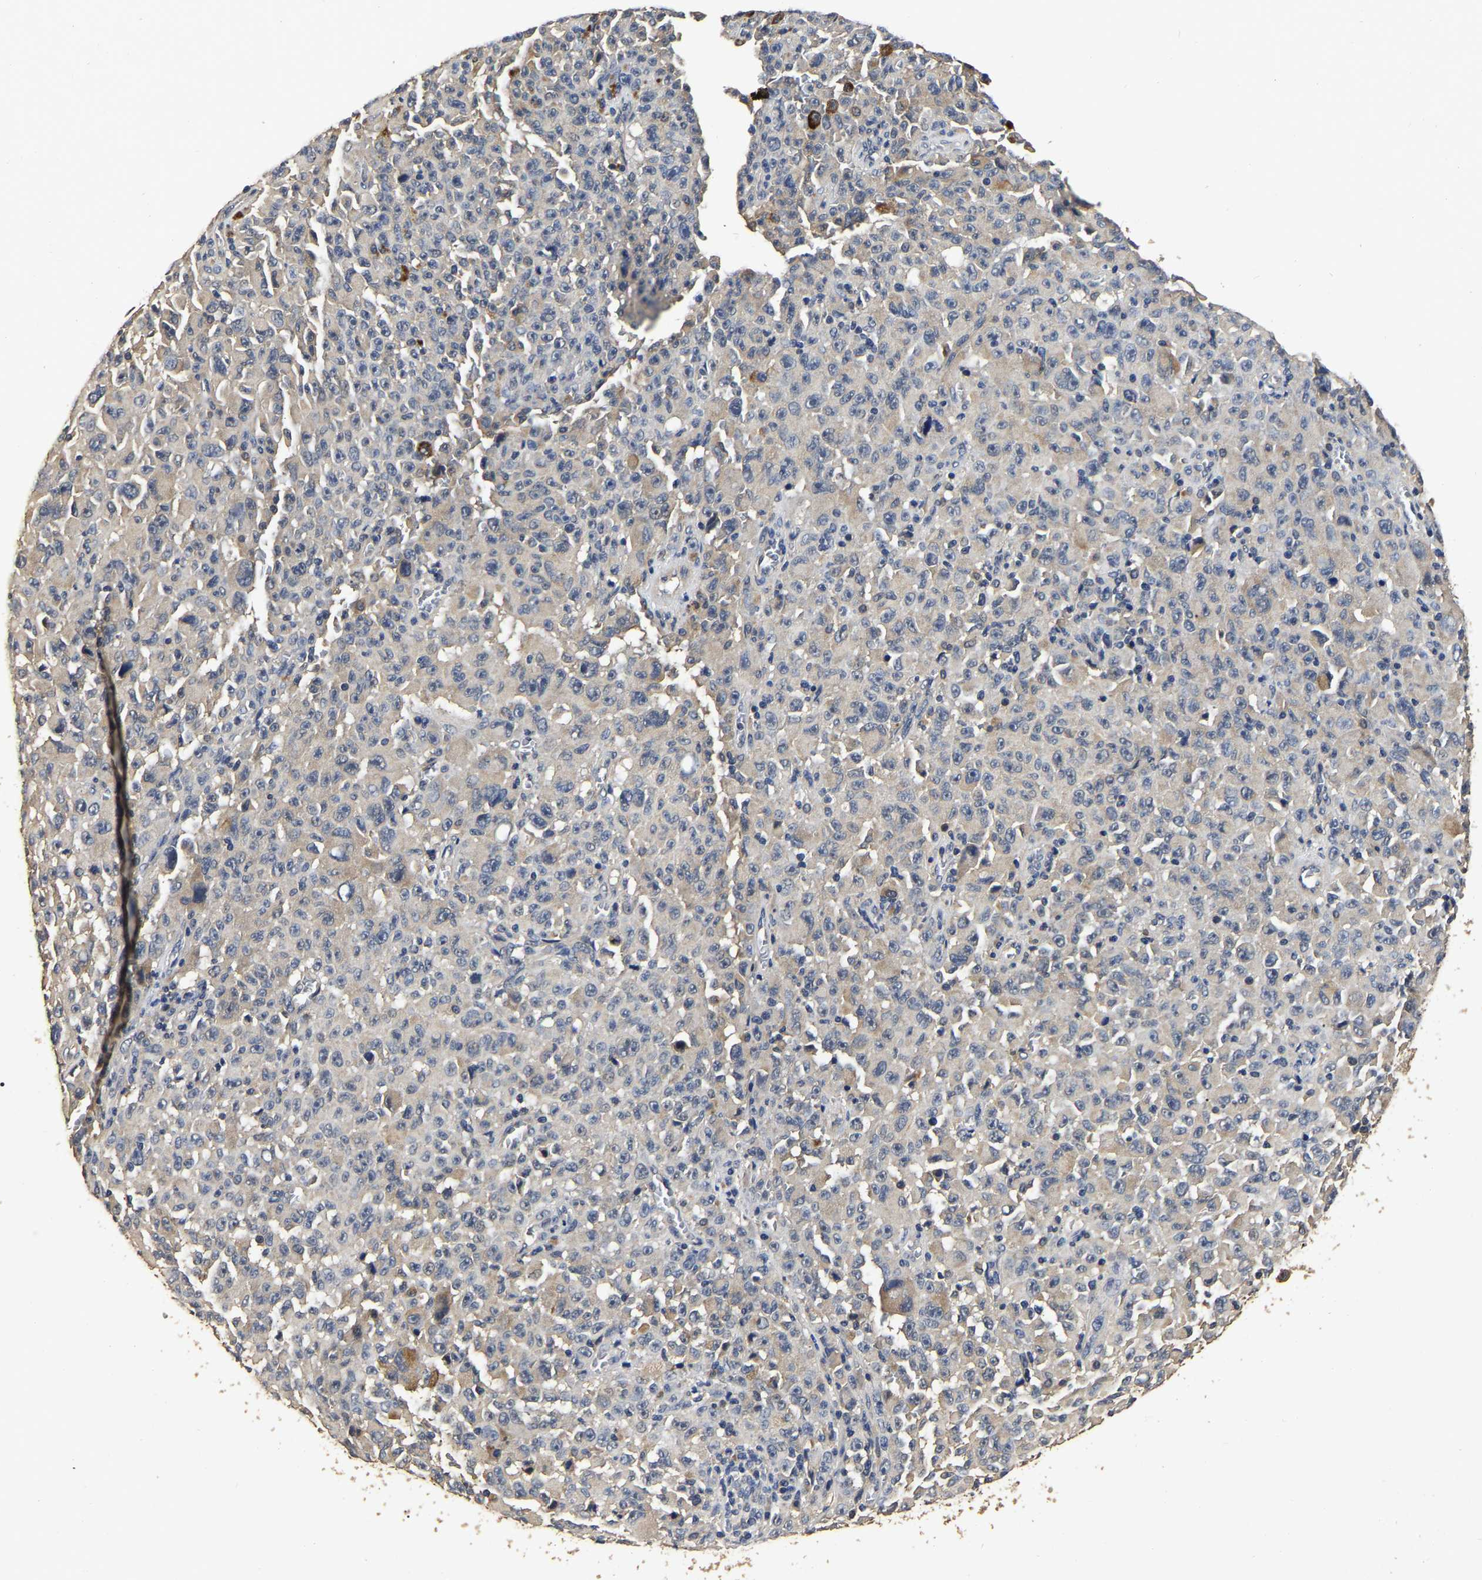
{"staining": {"intensity": "weak", "quantity": "<25%", "location": "cytoplasmic/membranous"}, "tissue": "melanoma", "cell_type": "Tumor cells", "image_type": "cancer", "snomed": [{"axis": "morphology", "description": "Malignant melanoma, NOS"}, {"axis": "topography", "description": "Skin"}], "caption": "A high-resolution histopathology image shows immunohistochemistry staining of melanoma, which demonstrates no significant positivity in tumor cells.", "gene": "STK32C", "patient": {"sex": "female", "age": 82}}